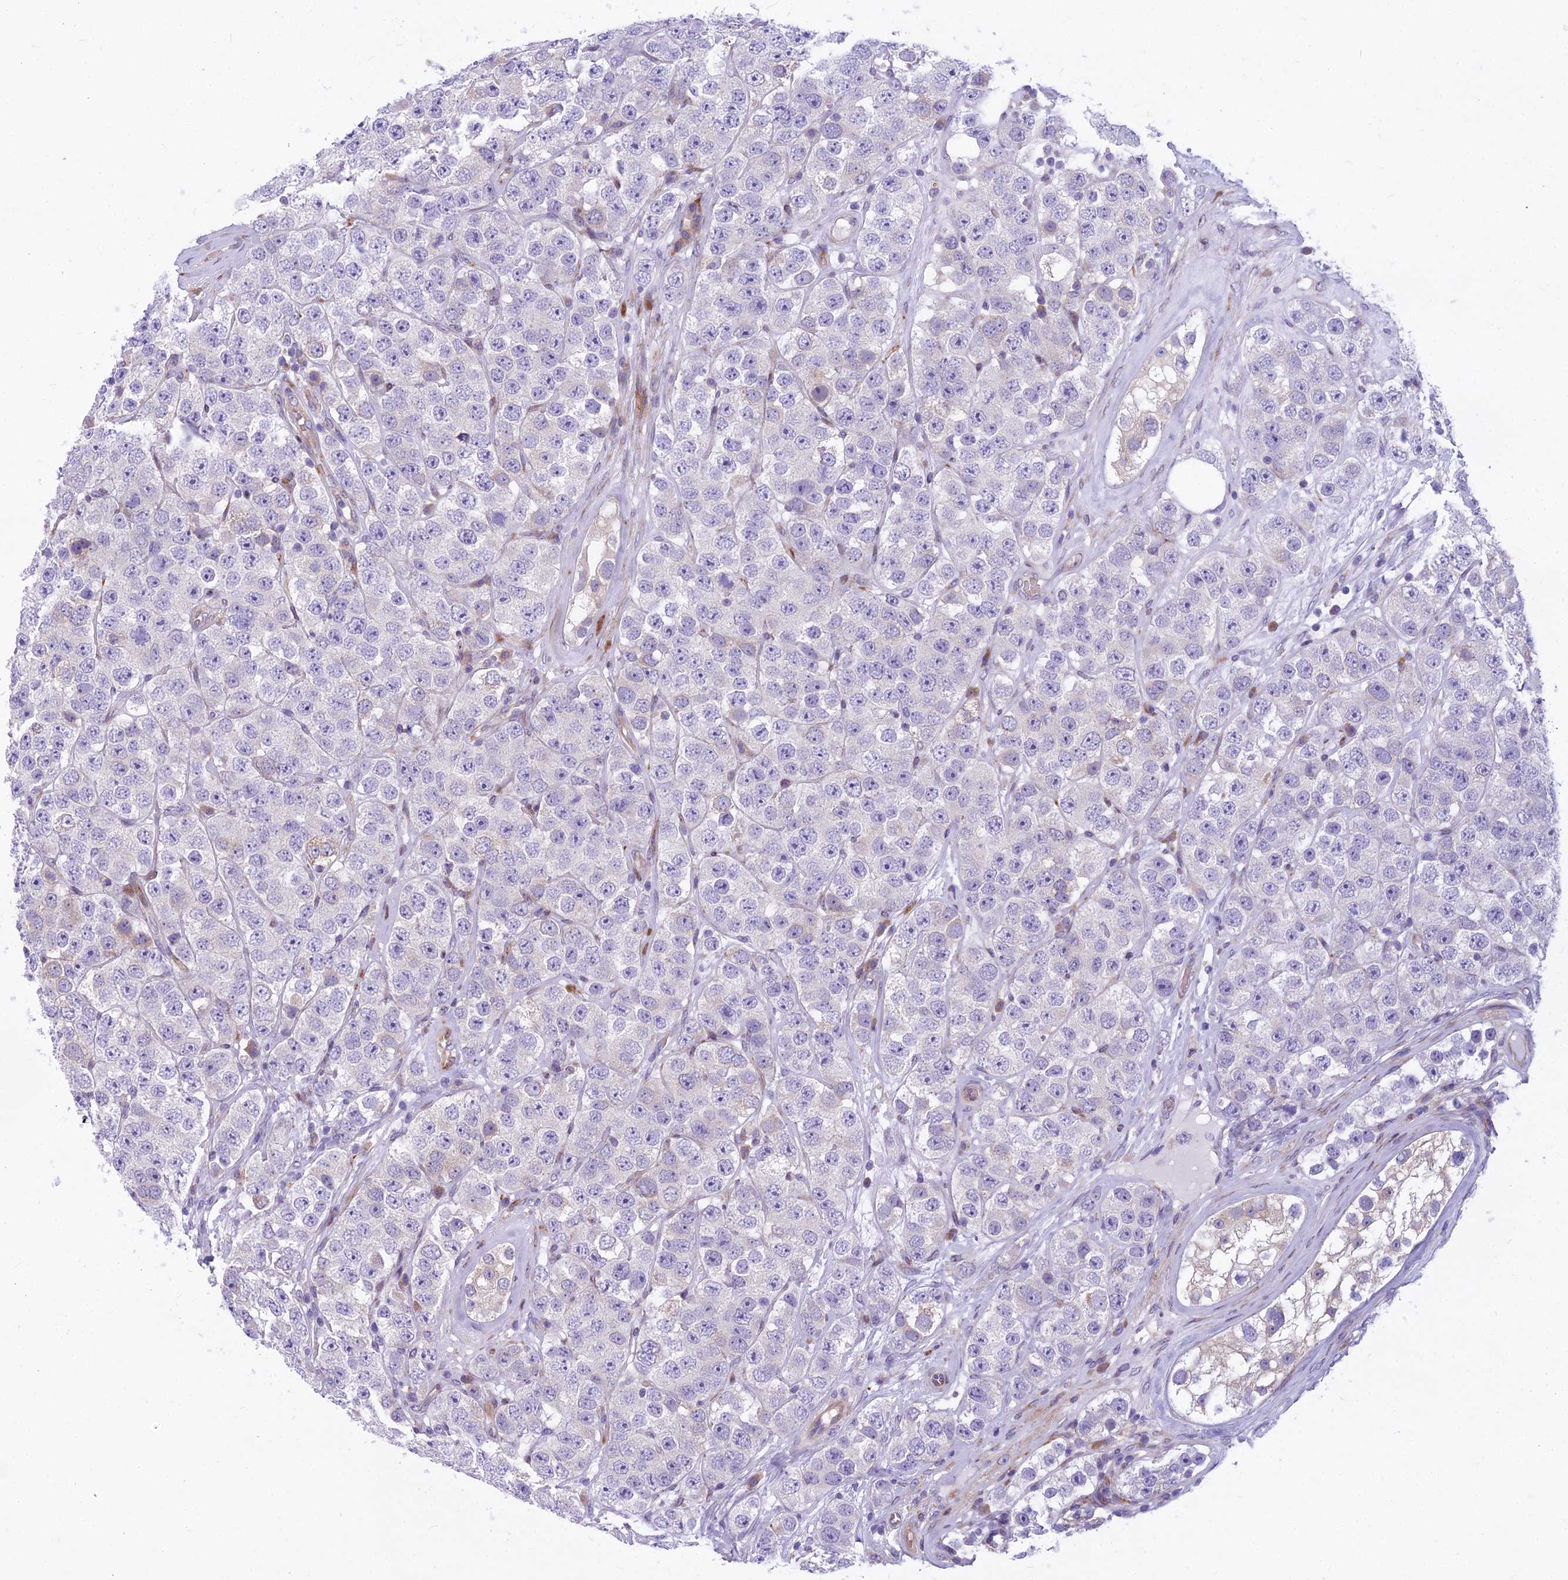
{"staining": {"intensity": "negative", "quantity": "none", "location": "none"}, "tissue": "testis cancer", "cell_type": "Tumor cells", "image_type": "cancer", "snomed": [{"axis": "morphology", "description": "Seminoma, NOS"}, {"axis": "topography", "description": "Testis"}], "caption": "Testis seminoma was stained to show a protein in brown. There is no significant positivity in tumor cells. The staining was performed using DAB to visualize the protein expression in brown, while the nuclei were stained in blue with hematoxylin (Magnification: 20x).", "gene": "PCDHB14", "patient": {"sex": "male", "age": 28}}